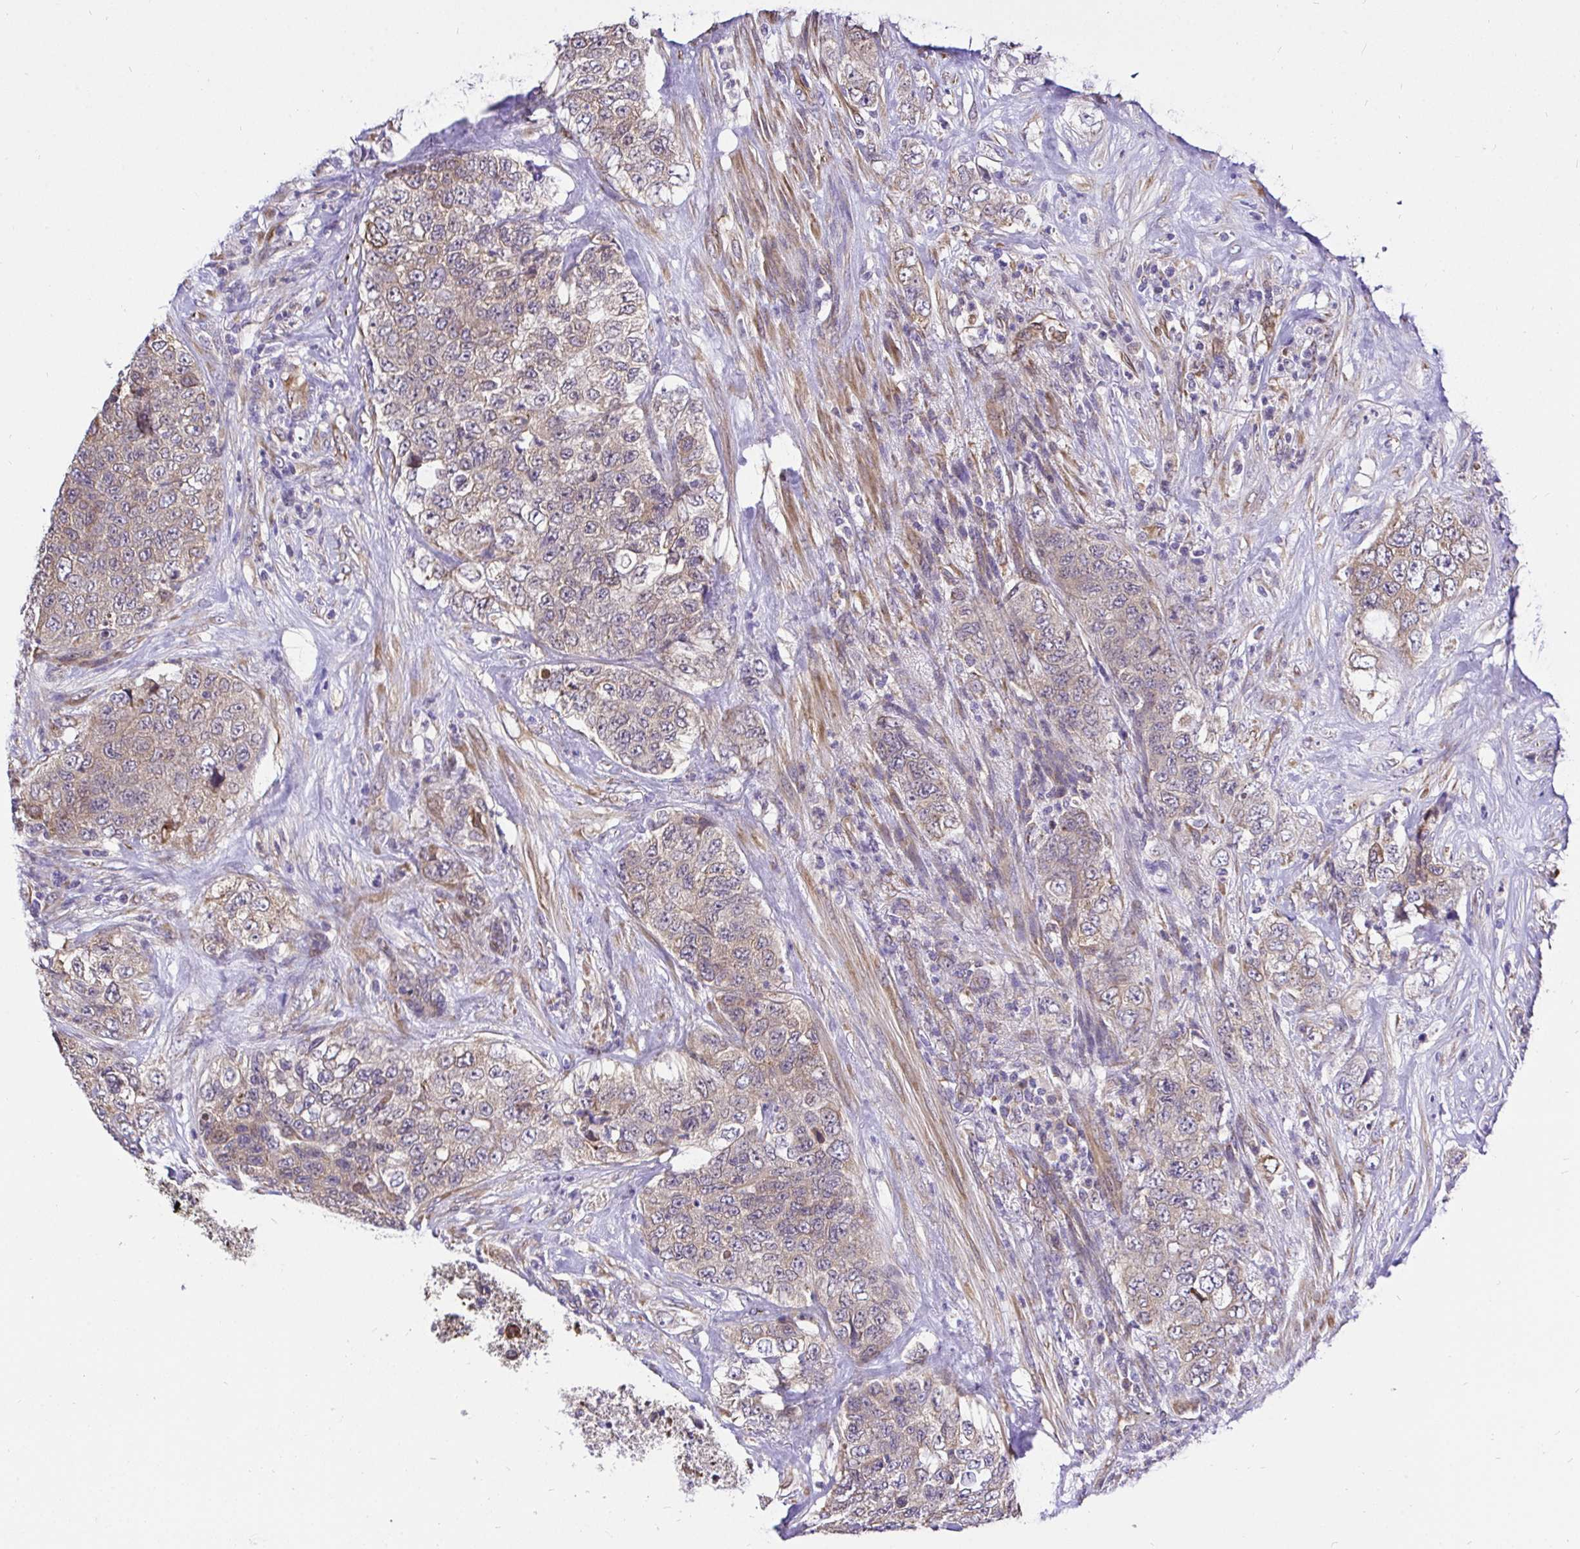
{"staining": {"intensity": "weak", "quantity": "25%-75%", "location": "cytoplasmic/membranous"}, "tissue": "urothelial cancer", "cell_type": "Tumor cells", "image_type": "cancer", "snomed": [{"axis": "morphology", "description": "Urothelial carcinoma, High grade"}, {"axis": "topography", "description": "Urinary bladder"}], "caption": "Urothelial cancer was stained to show a protein in brown. There is low levels of weak cytoplasmic/membranous expression in approximately 25%-75% of tumor cells.", "gene": "CCDC122", "patient": {"sex": "female", "age": 78}}